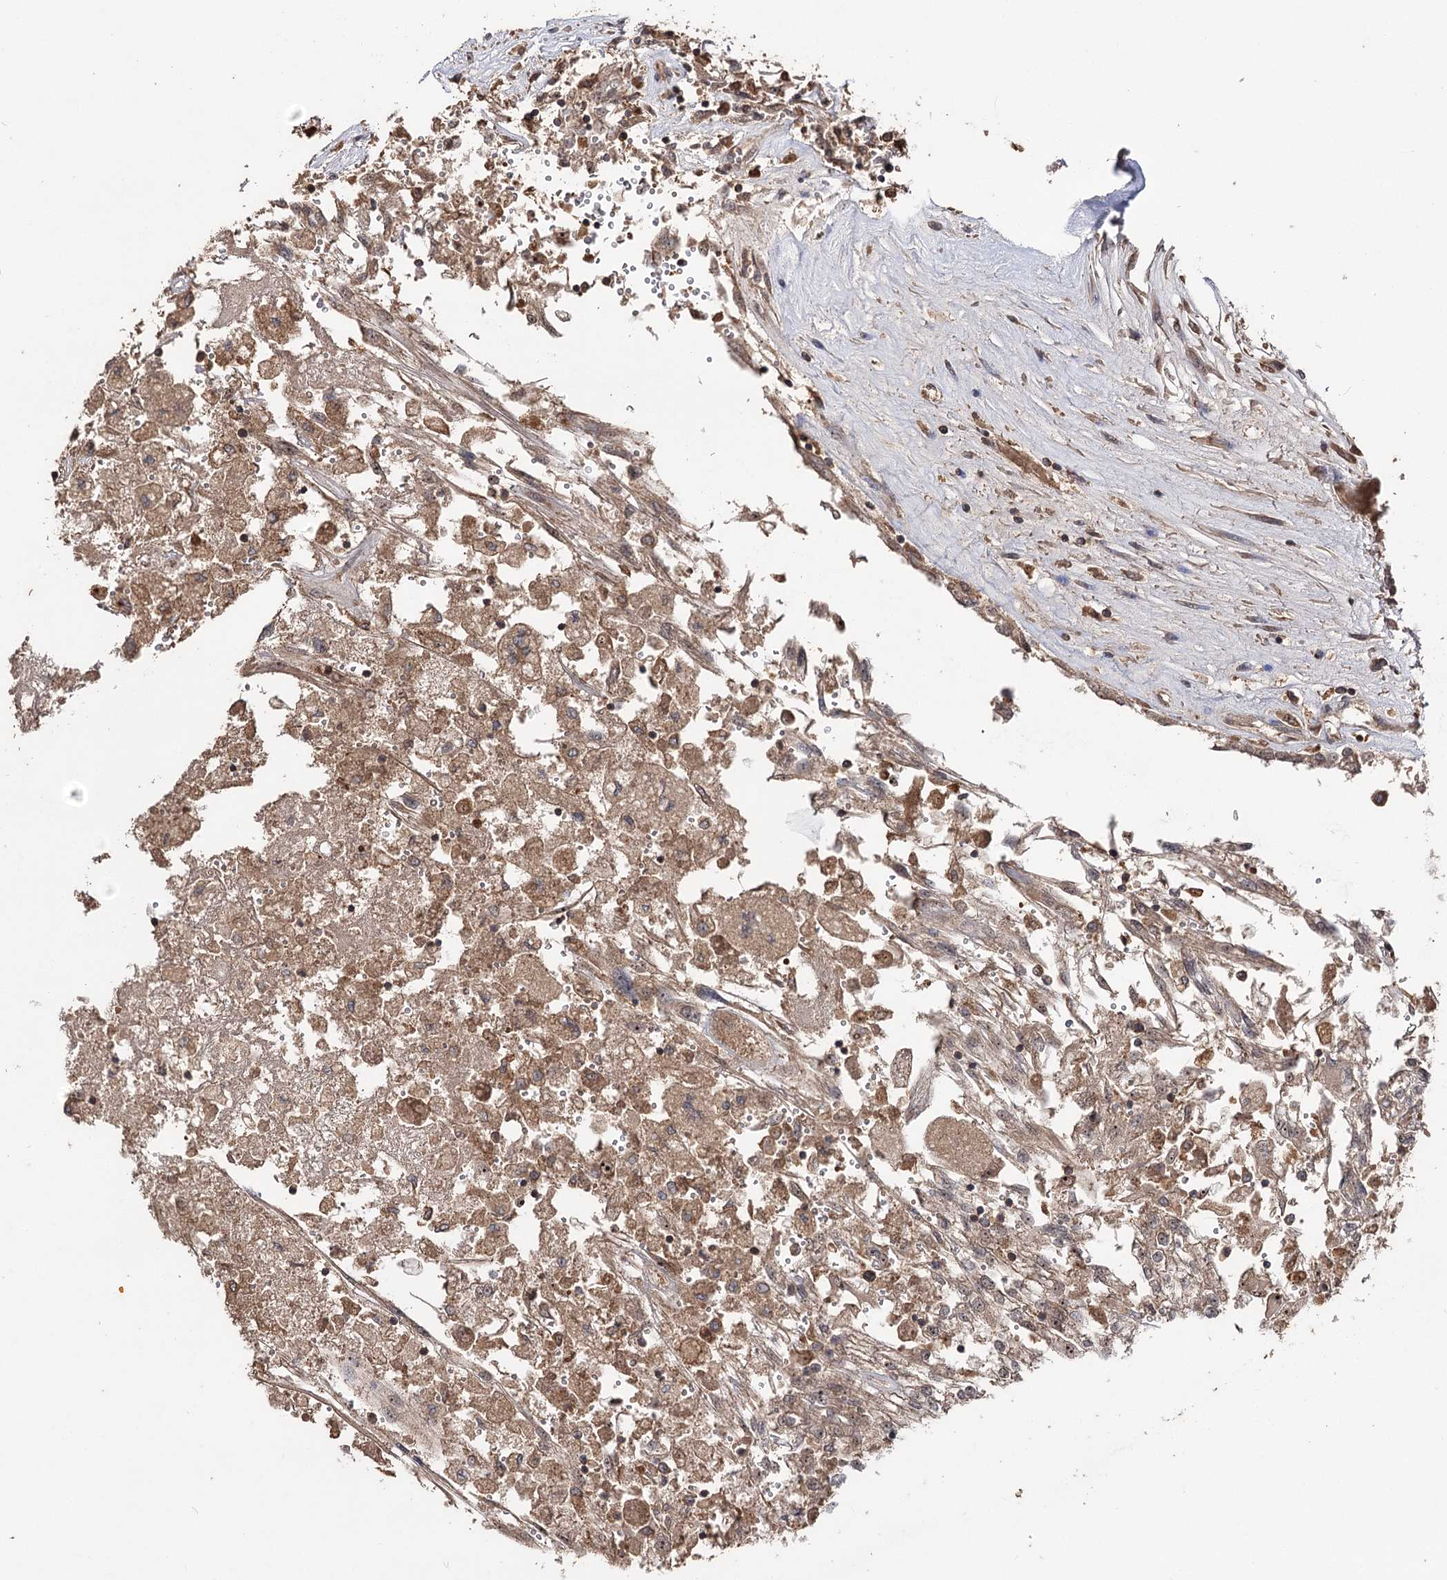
{"staining": {"intensity": "moderate", "quantity": ">75%", "location": "cytoplasmic/membranous,nuclear"}, "tissue": "renal cancer", "cell_type": "Tumor cells", "image_type": "cancer", "snomed": [{"axis": "morphology", "description": "Adenocarcinoma, NOS"}, {"axis": "topography", "description": "Kidney"}], "caption": "Immunohistochemistry (IHC) staining of renal cancer (adenocarcinoma), which demonstrates medium levels of moderate cytoplasmic/membranous and nuclear positivity in approximately >75% of tumor cells indicating moderate cytoplasmic/membranous and nuclear protein positivity. The staining was performed using DAB (brown) for protein detection and nuclei were counterstained in hematoxylin (blue).", "gene": "FAM53B", "patient": {"sex": "female", "age": 52}}